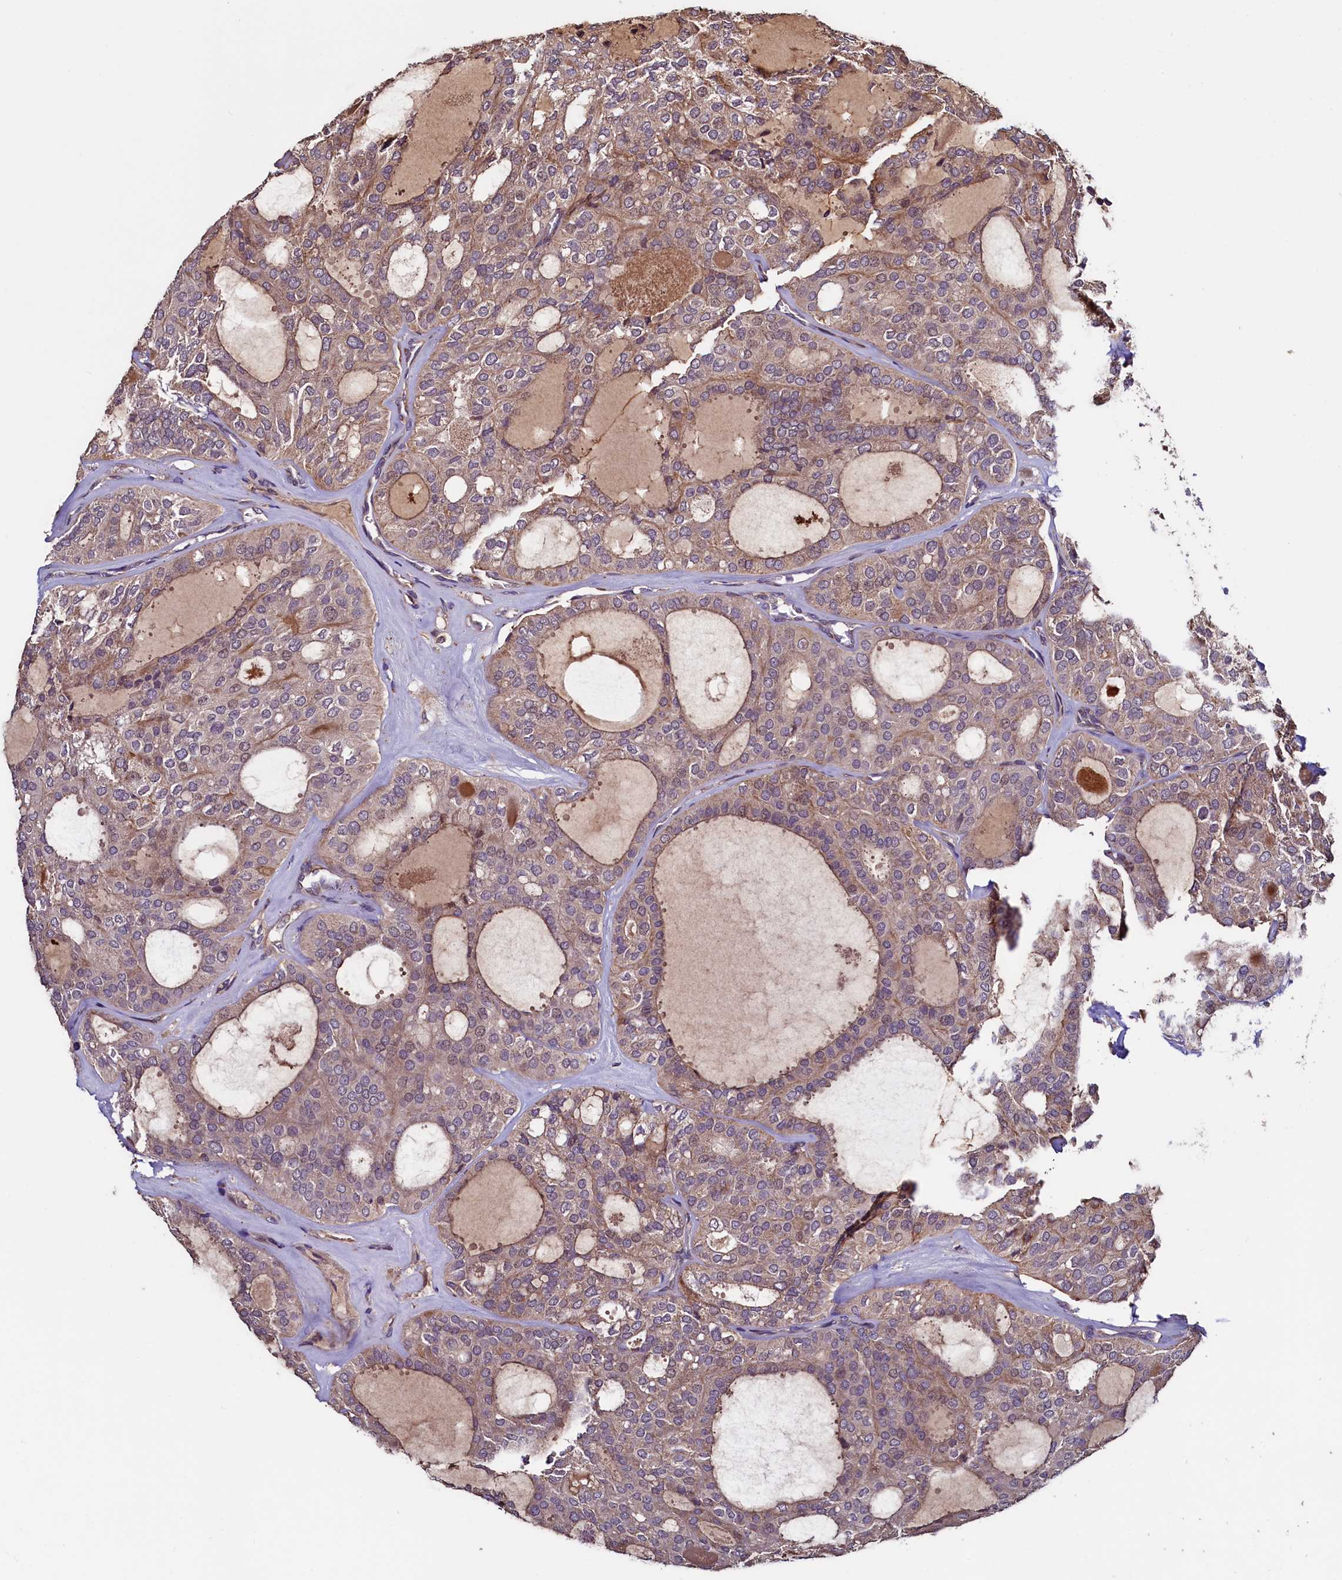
{"staining": {"intensity": "weak", "quantity": ">75%", "location": "cytoplasmic/membranous"}, "tissue": "thyroid cancer", "cell_type": "Tumor cells", "image_type": "cancer", "snomed": [{"axis": "morphology", "description": "Follicular adenoma carcinoma, NOS"}, {"axis": "topography", "description": "Thyroid gland"}], "caption": "Immunohistochemical staining of human thyroid follicular adenoma carcinoma reveals low levels of weak cytoplasmic/membranous expression in approximately >75% of tumor cells.", "gene": "RBFA", "patient": {"sex": "male", "age": 75}}